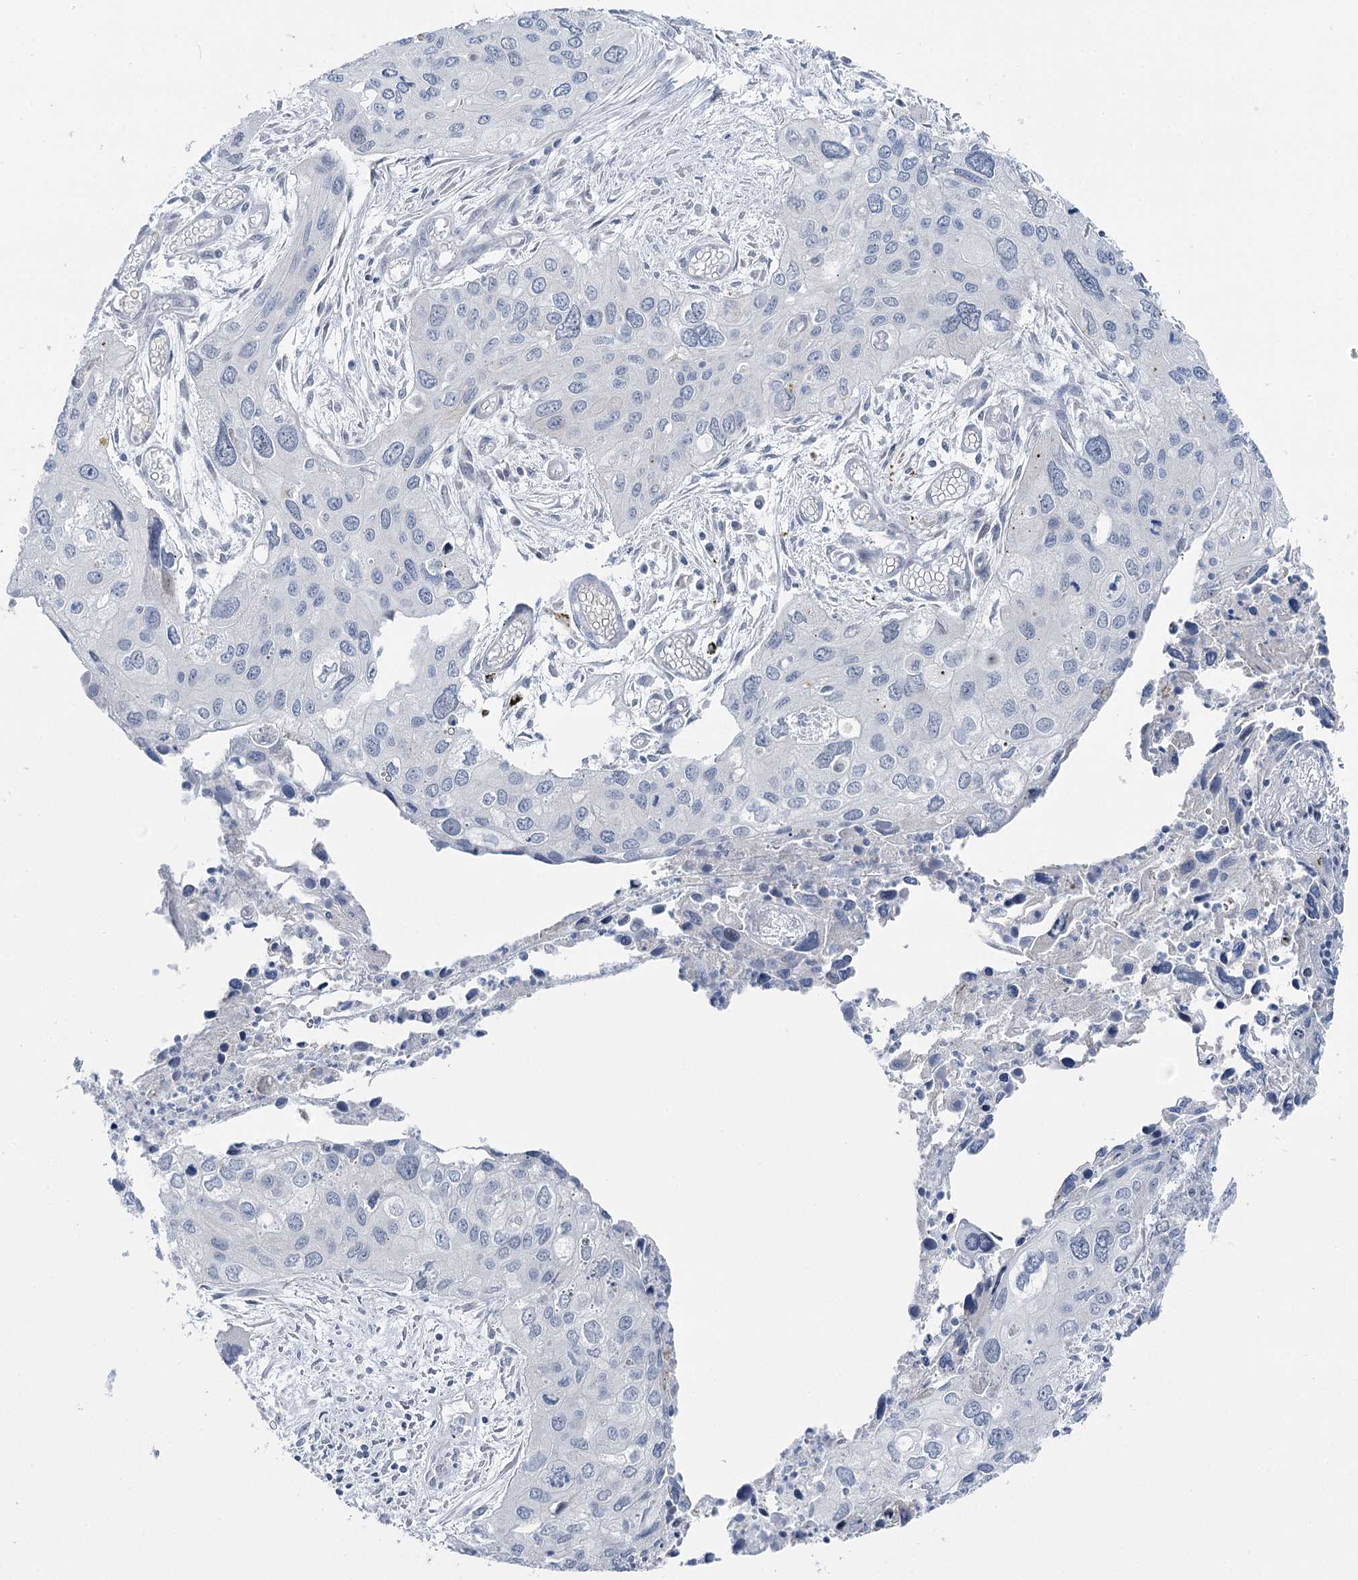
{"staining": {"intensity": "negative", "quantity": "none", "location": "none"}, "tissue": "cervical cancer", "cell_type": "Tumor cells", "image_type": "cancer", "snomed": [{"axis": "morphology", "description": "Squamous cell carcinoma, NOS"}, {"axis": "topography", "description": "Cervix"}], "caption": "IHC photomicrograph of neoplastic tissue: squamous cell carcinoma (cervical) stained with DAB displays no significant protein positivity in tumor cells.", "gene": "STEEP1", "patient": {"sex": "female", "age": 55}}